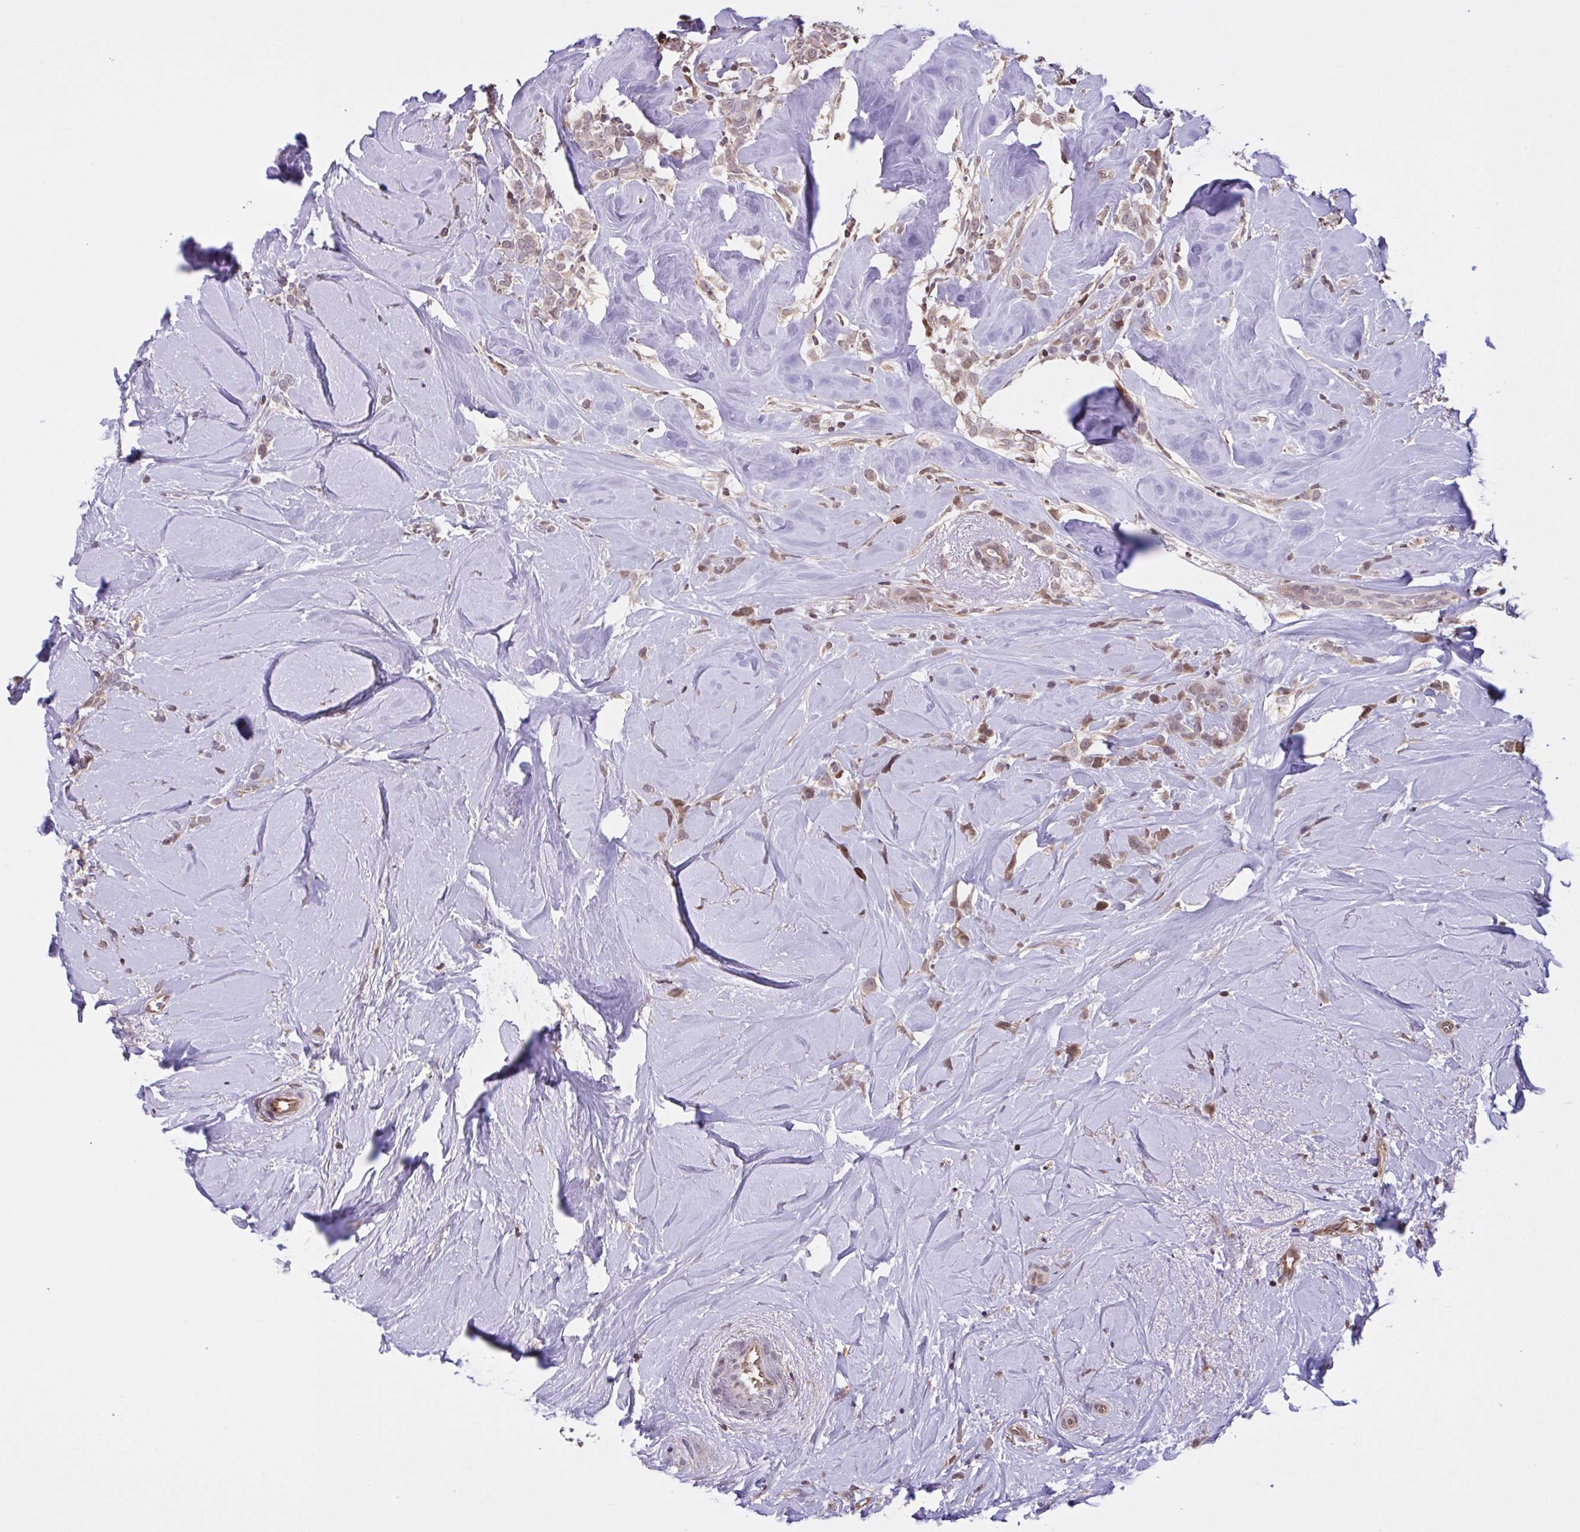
{"staining": {"intensity": "moderate", "quantity": ">75%", "location": "cytoplasmic/membranous,nuclear"}, "tissue": "breast cancer", "cell_type": "Tumor cells", "image_type": "cancer", "snomed": [{"axis": "morphology", "description": "Duct carcinoma"}, {"axis": "topography", "description": "Breast"}], "caption": "Protein positivity by immunohistochemistry (IHC) demonstrates moderate cytoplasmic/membranous and nuclear expression in approximately >75% of tumor cells in infiltrating ductal carcinoma (breast). Immunohistochemistry (ihc) stains the protein in brown and the nuclei are stained blue.", "gene": "MRGPRX2", "patient": {"sex": "female", "age": 80}}